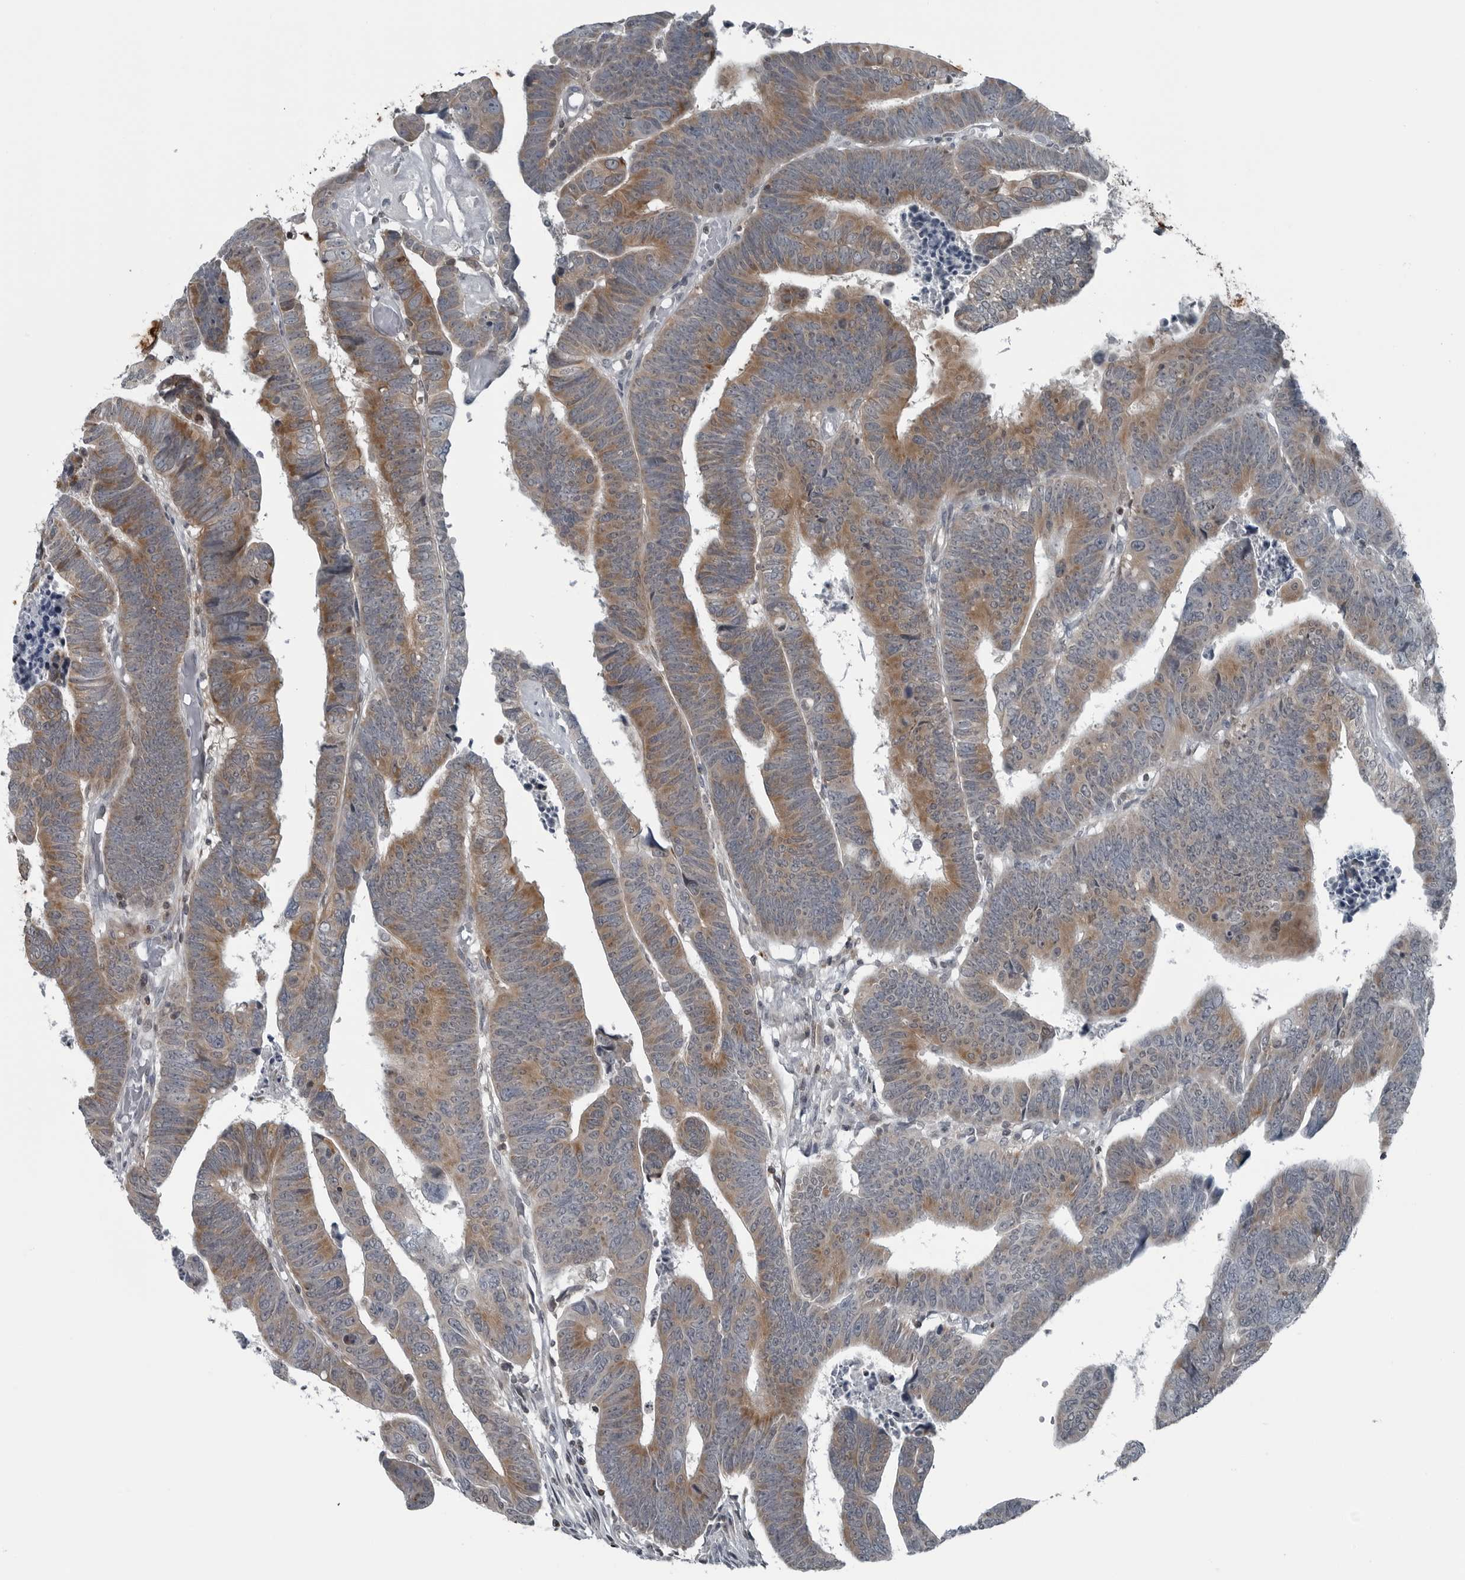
{"staining": {"intensity": "moderate", "quantity": ">75%", "location": "cytoplasmic/membranous"}, "tissue": "colorectal cancer", "cell_type": "Tumor cells", "image_type": "cancer", "snomed": [{"axis": "morphology", "description": "Adenocarcinoma, NOS"}, {"axis": "topography", "description": "Rectum"}], "caption": "There is medium levels of moderate cytoplasmic/membranous expression in tumor cells of colorectal cancer, as demonstrated by immunohistochemical staining (brown color).", "gene": "GAK", "patient": {"sex": "female", "age": 65}}